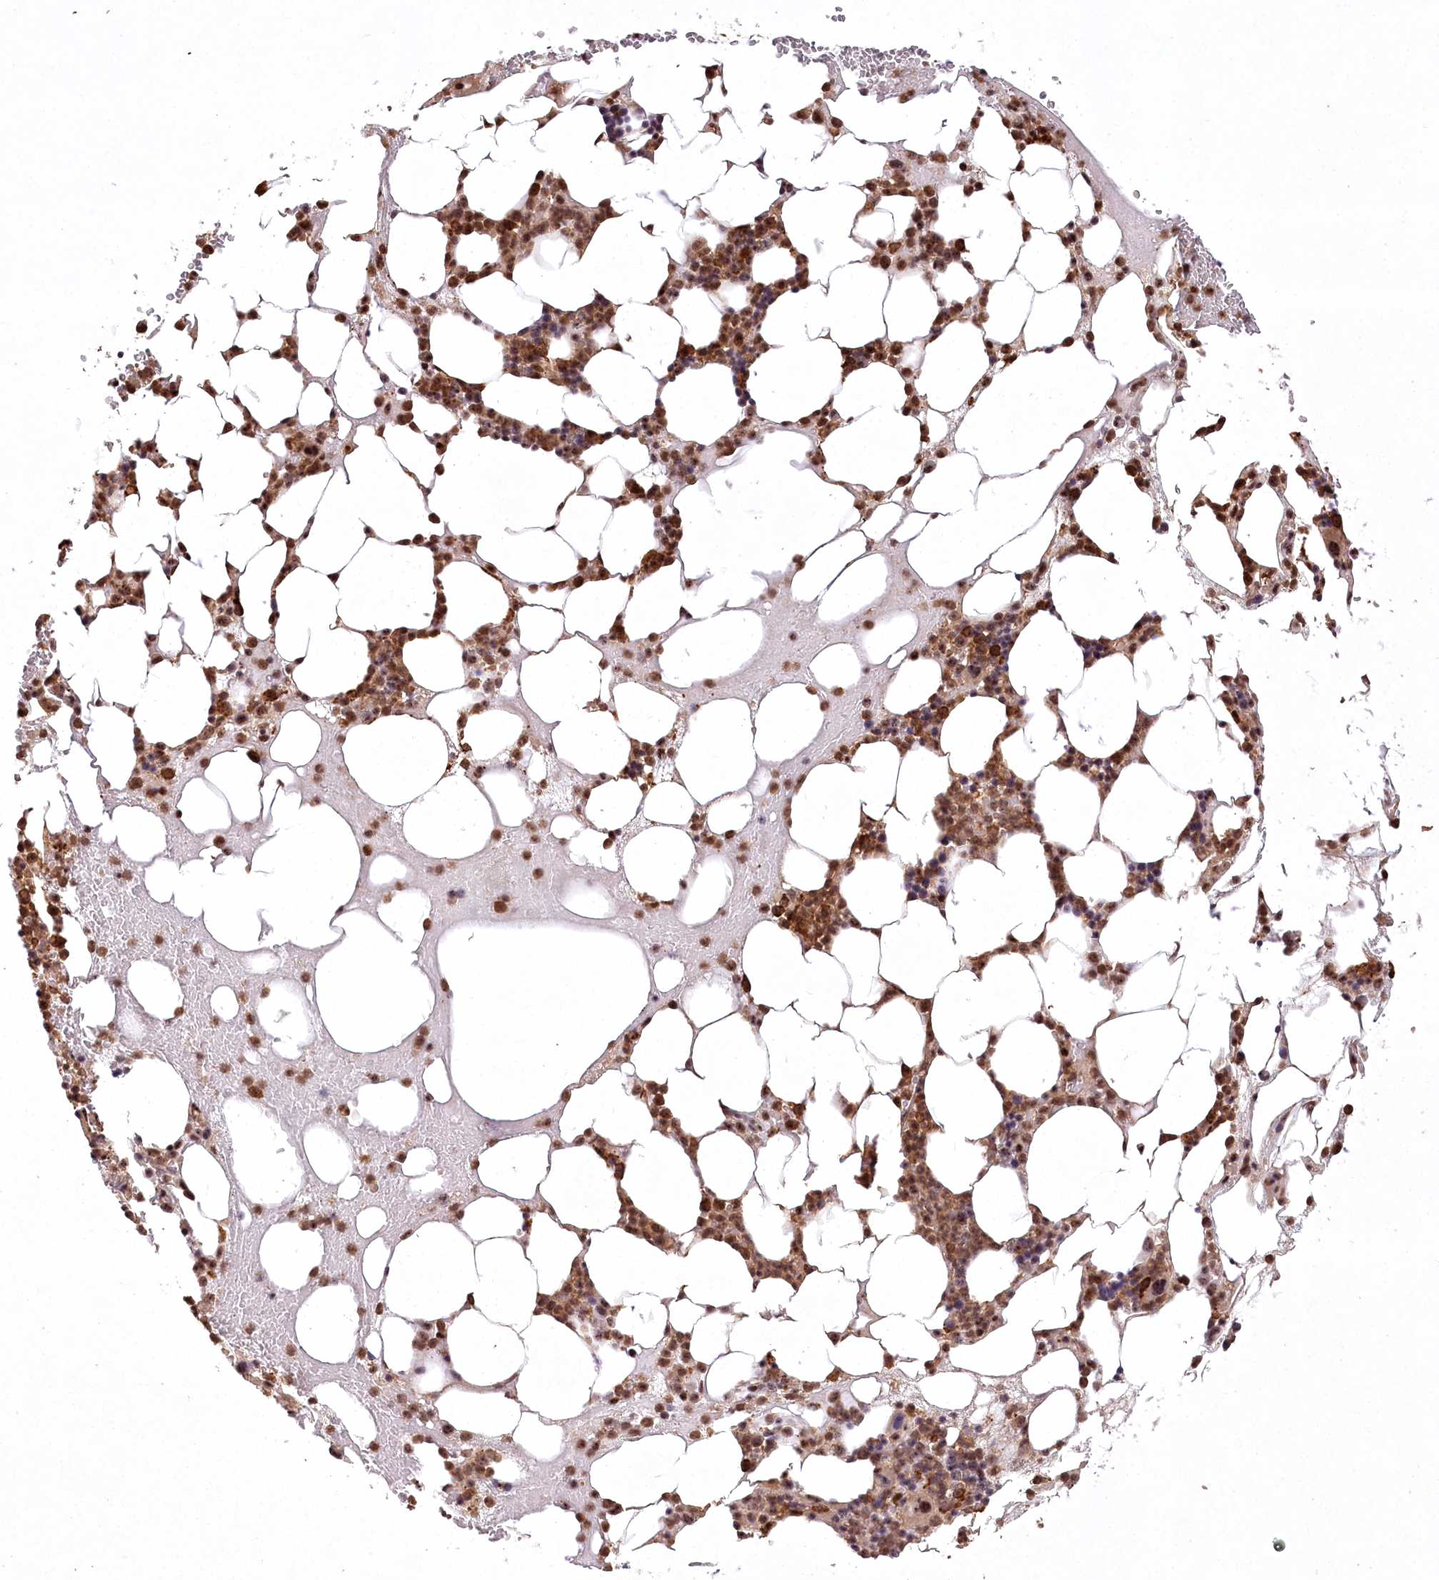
{"staining": {"intensity": "moderate", "quantity": ">75%", "location": "cytoplasmic/membranous,nuclear"}, "tissue": "bone marrow", "cell_type": "Hematopoietic cells", "image_type": "normal", "snomed": [{"axis": "morphology", "description": "Normal tissue, NOS"}, {"axis": "morphology", "description": "Inflammation, NOS"}, {"axis": "topography", "description": "Bone marrow"}], "caption": "Protein positivity by immunohistochemistry (IHC) shows moderate cytoplasmic/membranous,nuclear expression in about >75% of hematopoietic cells in benign bone marrow. The staining is performed using DAB (3,3'-diaminobenzidine) brown chromogen to label protein expression. The nuclei are counter-stained blue using hematoxylin.", "gene": "PYROXD1", "patient": {"sex": "female", "age": 78}}